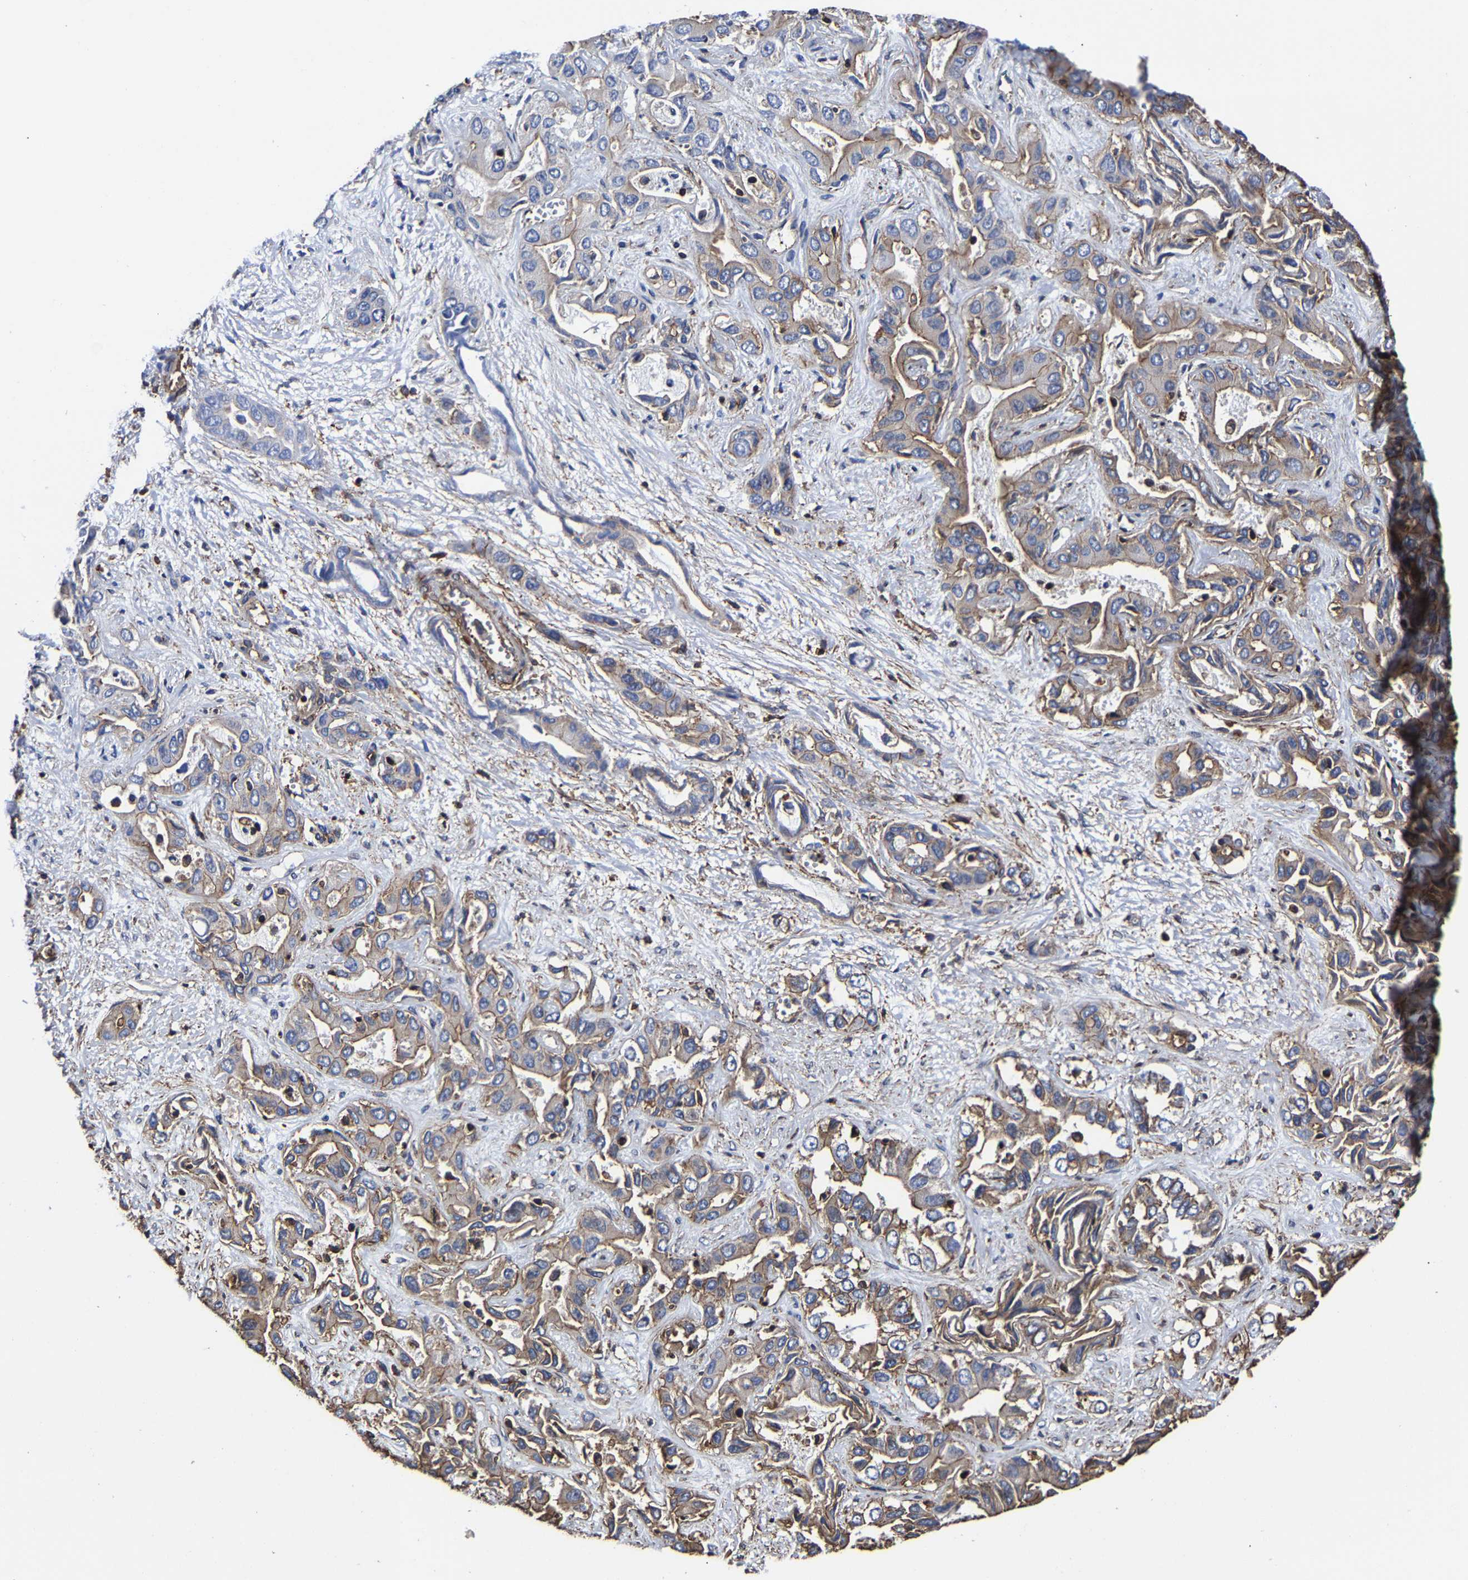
{"staining": {"intensity": "weak", "quantity": ">75%", "location": "cytoplasmic/membranous"}, "tissue": "liver cancer", "cell_type": "Tumor cells", "image_type": "cancer", "snomed": [{"axis": "morphology", "description": "Cholangiocarcinoma"}, {"axis": "topography", "description": "Liver"}], "caption": "Immunohistochemistry (DAB) staining of human liver cholangiocarcinoma exhibits weak cytoplasmic/membranous protein staining in approximately >75% of tumor cells.", "gene": "SSH3", "patient": {"sex": "female", "age": 52}}